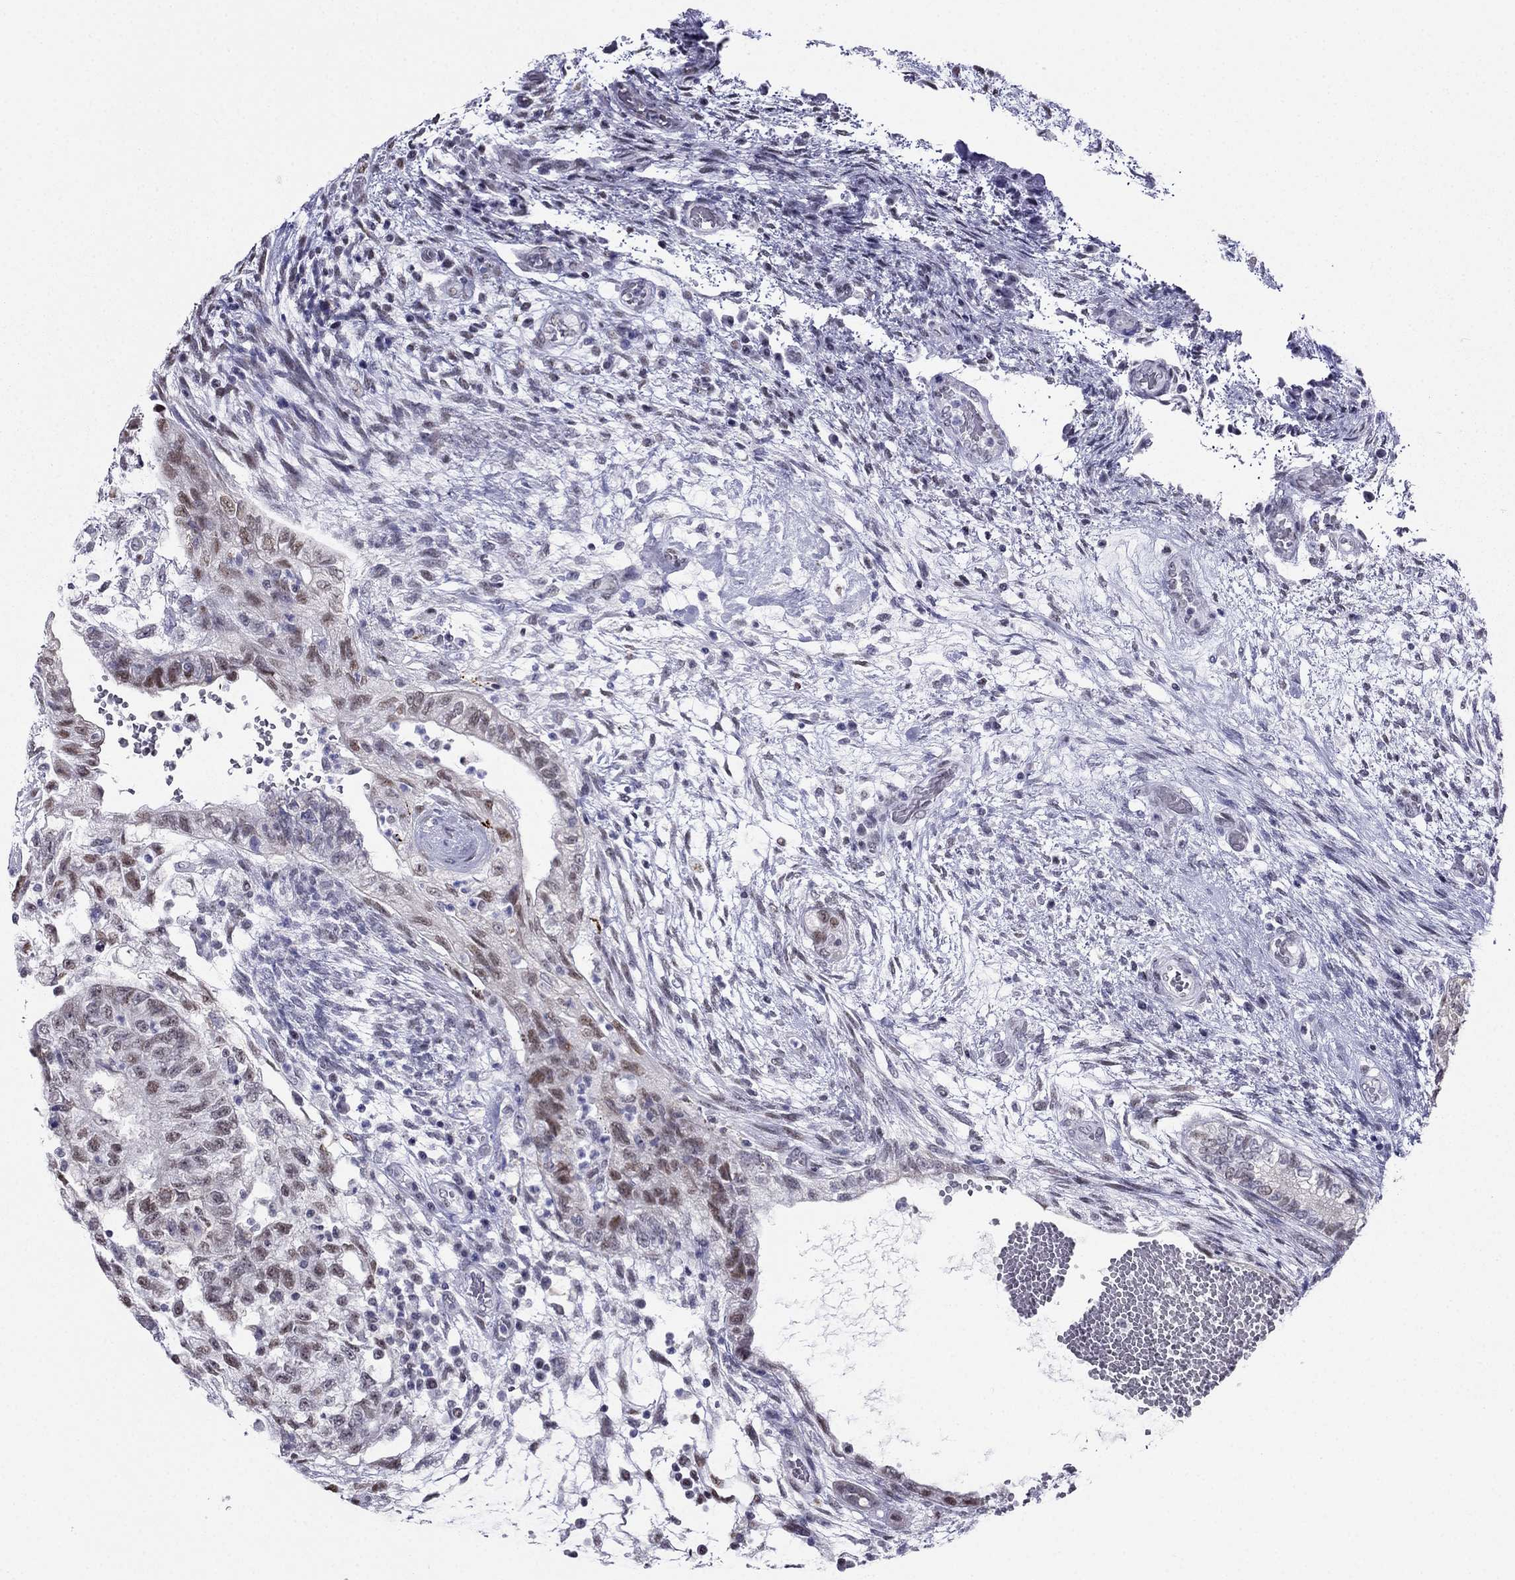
{"staining": {"intensity": "weak", "quantity": "<25%", "location": "nuclear"}, "tissue": "testis cancer", "cell_type": "Tumor cells", "image_type": "cancer", "snomed": [{"axis": "morphology", "description": "Normal tissue, NOS"}, {"axis": "morphology", "description": "Carcinoma, Embryonal, NOS"}, {"axis": "topography", "description": "Testis"}, {"axis": "topography", "description": "Epididymis"}], "caption": "Immunohistochemistry histopathology image of human embryonal carcinoma (testis) stained for a protein (brown), which reveals no expression in tumor cells.", "gene": "PPM1G", "patient": {"sex": "male", "age": 32}}